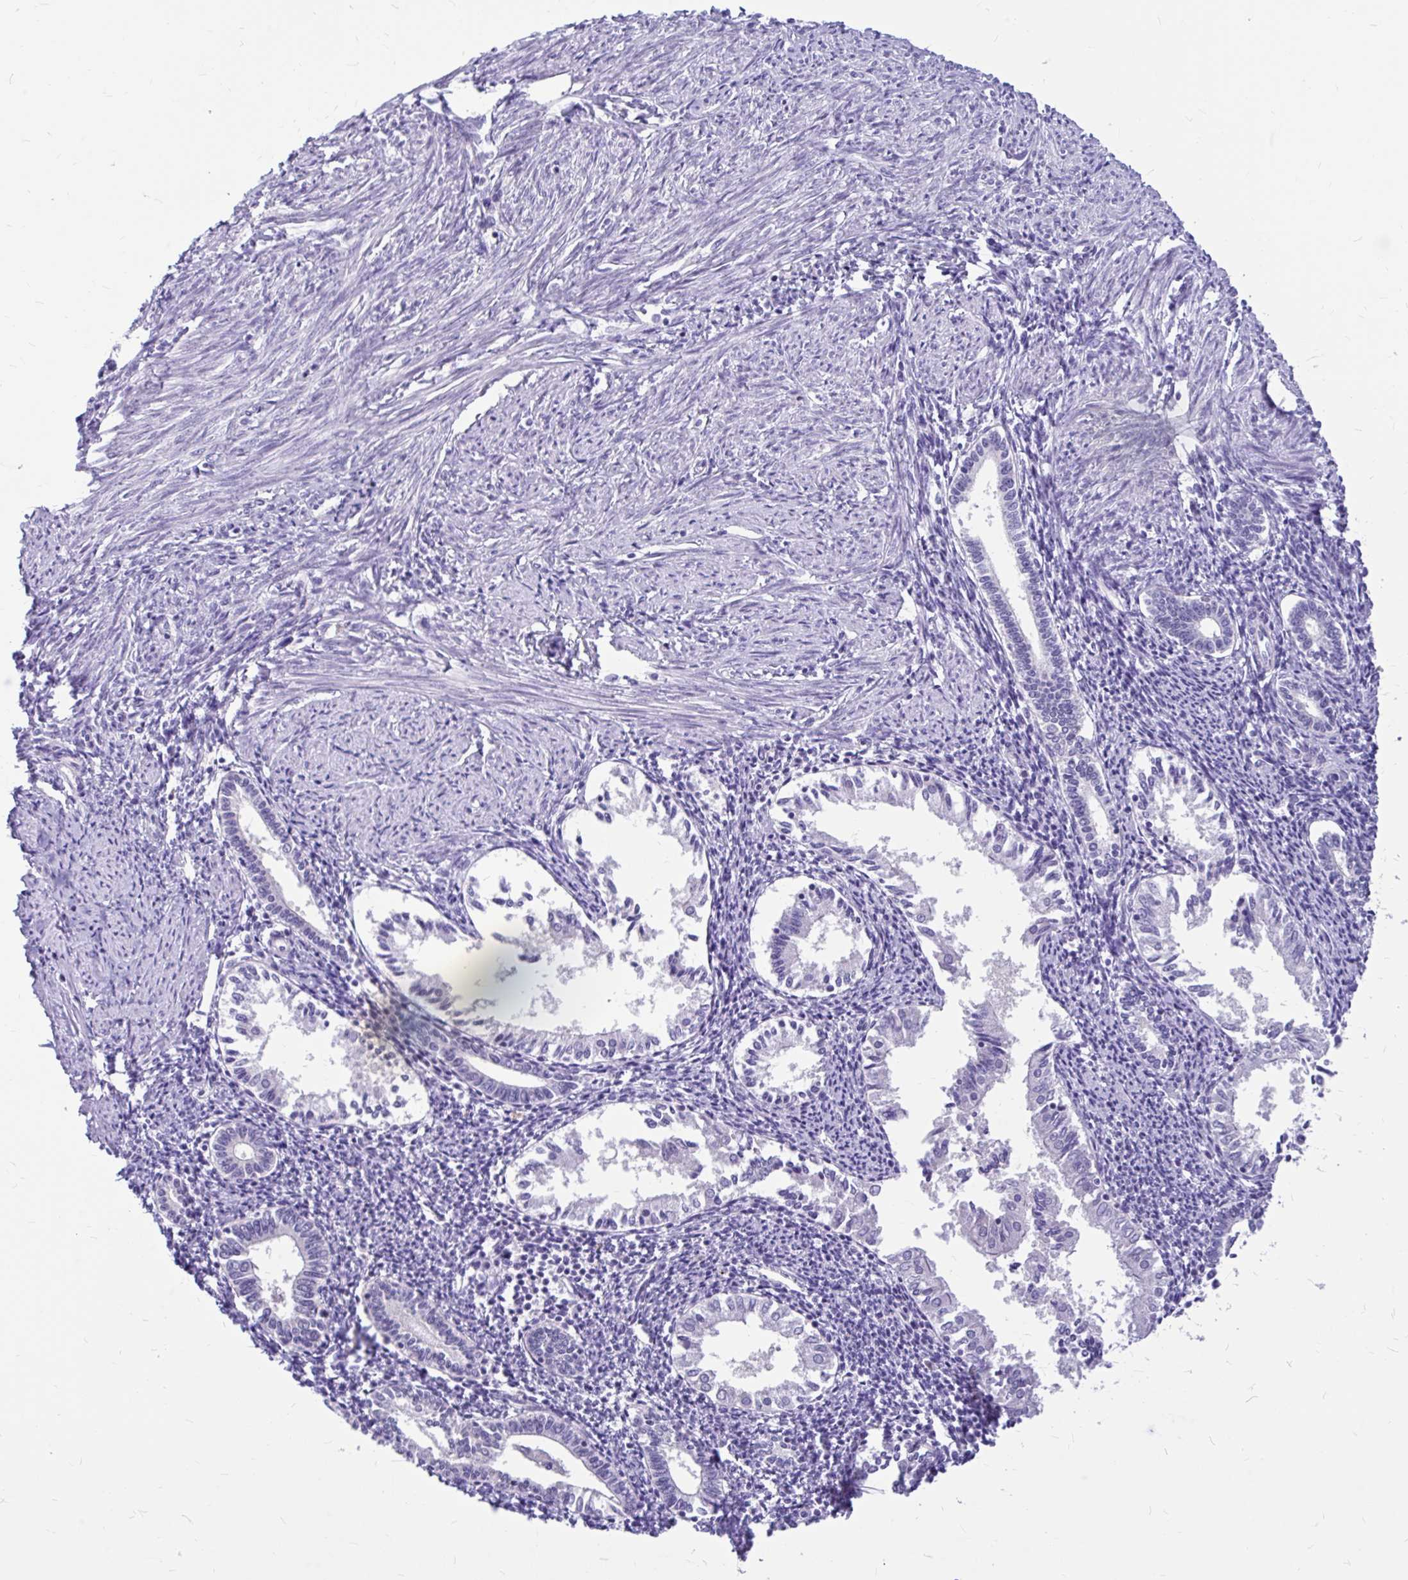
{"staining": {"intensity": "negative", "quantity": "none", "location": "none"}, "tissue": "endometrium", "cell_type": "Cells in endometrial stroma", "image_type": "normal", "snomed": [{"axis": "morphology", "description": "Normal tissue, NOS"}, {"axis": "topography", "description": "Endometrium"}], "caption": "Human endometrium stained for a protein using immunohistochemistry demonstrates no positivity in cells in endometrial stroma.", "gene": "MAP1LC3A", "patient": {"sex": "female", "age": 41}}